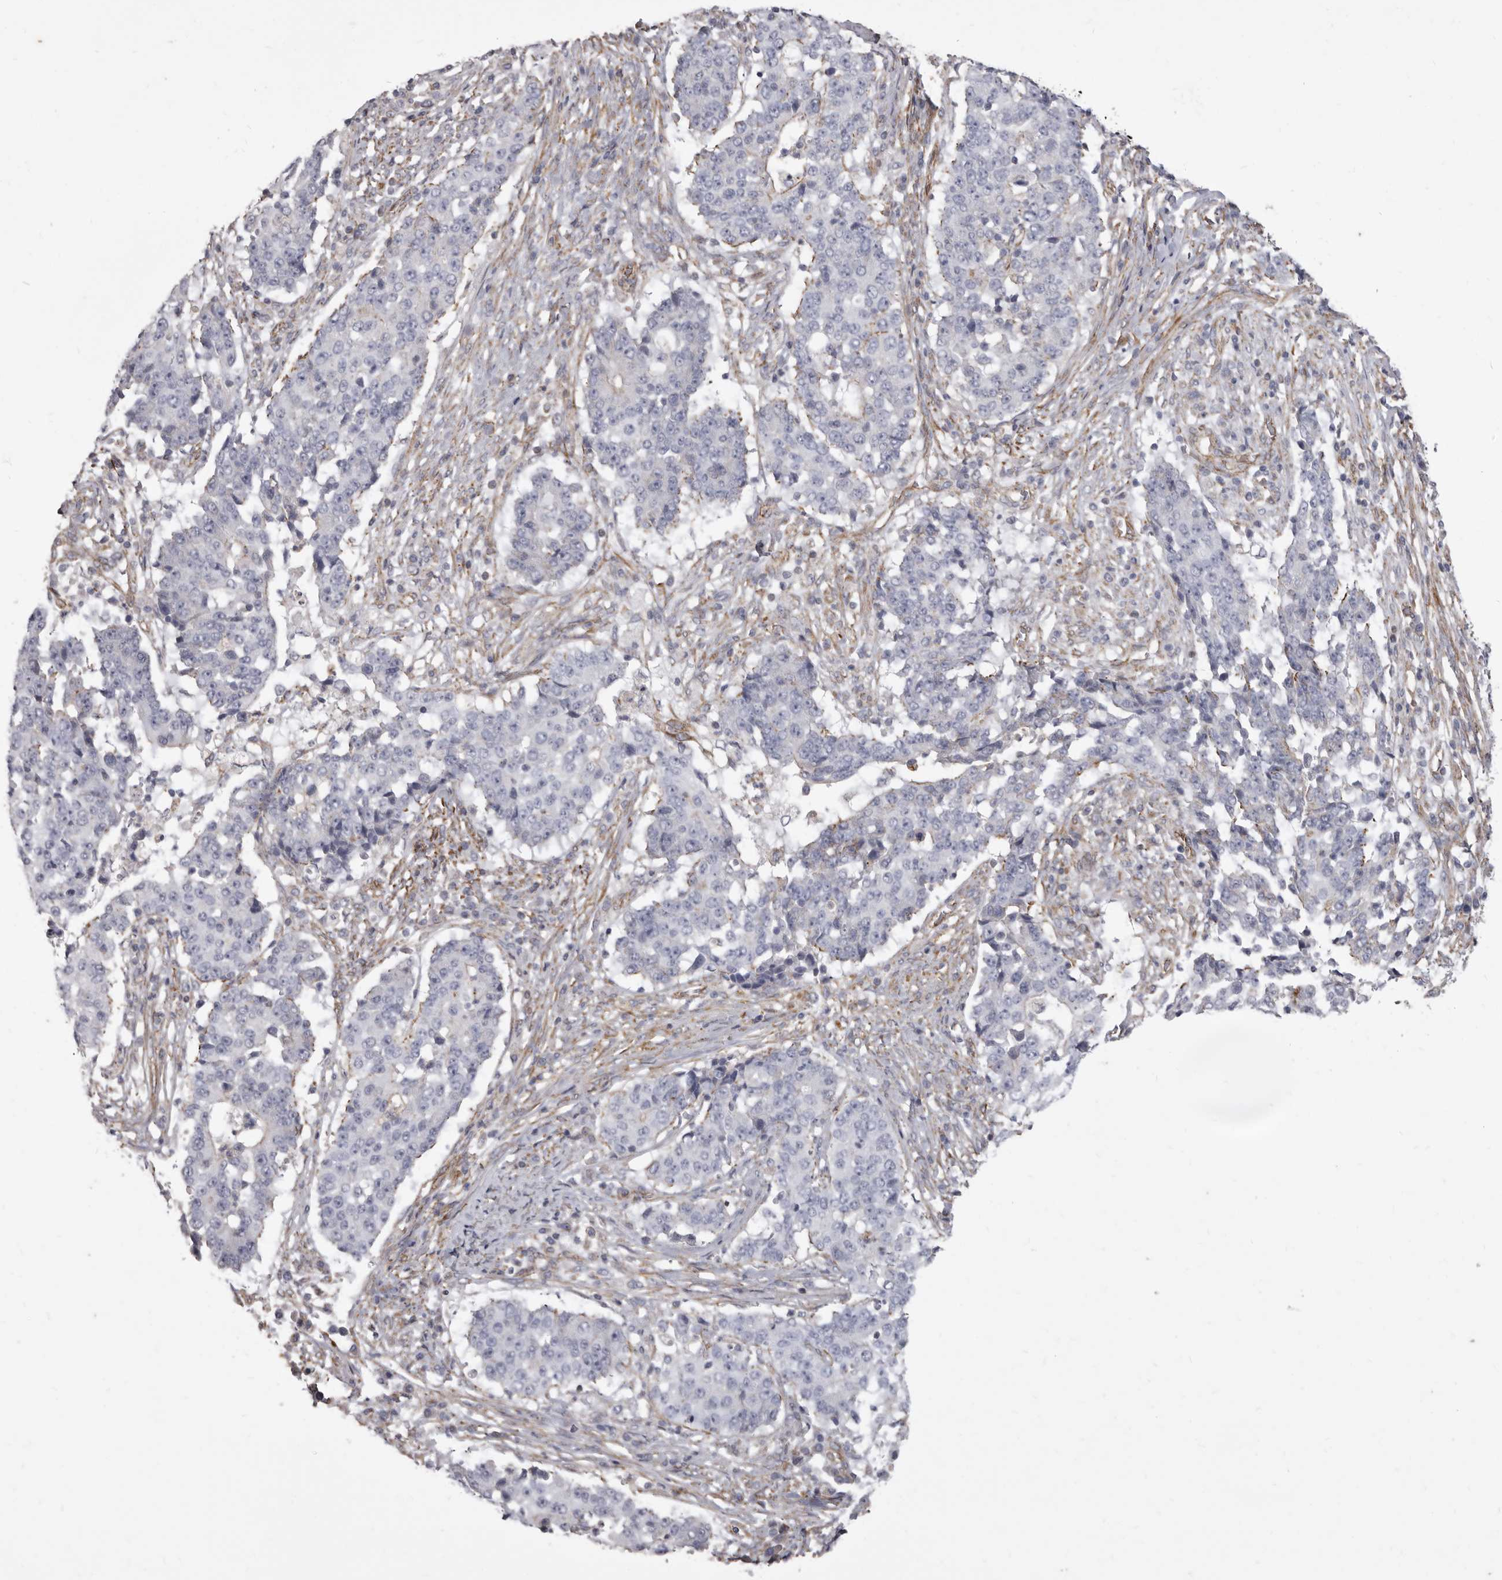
{"staining": {"intensity": "negative", "quantity": "none", "location": "none"}, "tissue": "stomach cancer", "cell_type": "Tumor cells", "image_type": "cancer", "snomed": [{"axis": "morphology", "description": "Adenocarcinoma, NOS"}, {"axis": "topography", "description": "Stomach"}], "caption": "High magnification brightfield microscopy of stomach cancer (adenocarcinoma) stained with DAB (3,3'-diaminobenzidine) (brown) and counterstained with hematoxylin (blue): tumor cells show no significant staining. The staining is performed using DAB (3,3'-diaminobenzidine) brown chromogen with nuclei counter-stained in using hematoxylin.", "gene": "P2RX6", "patient": {"sex": "male", "age": 59}}